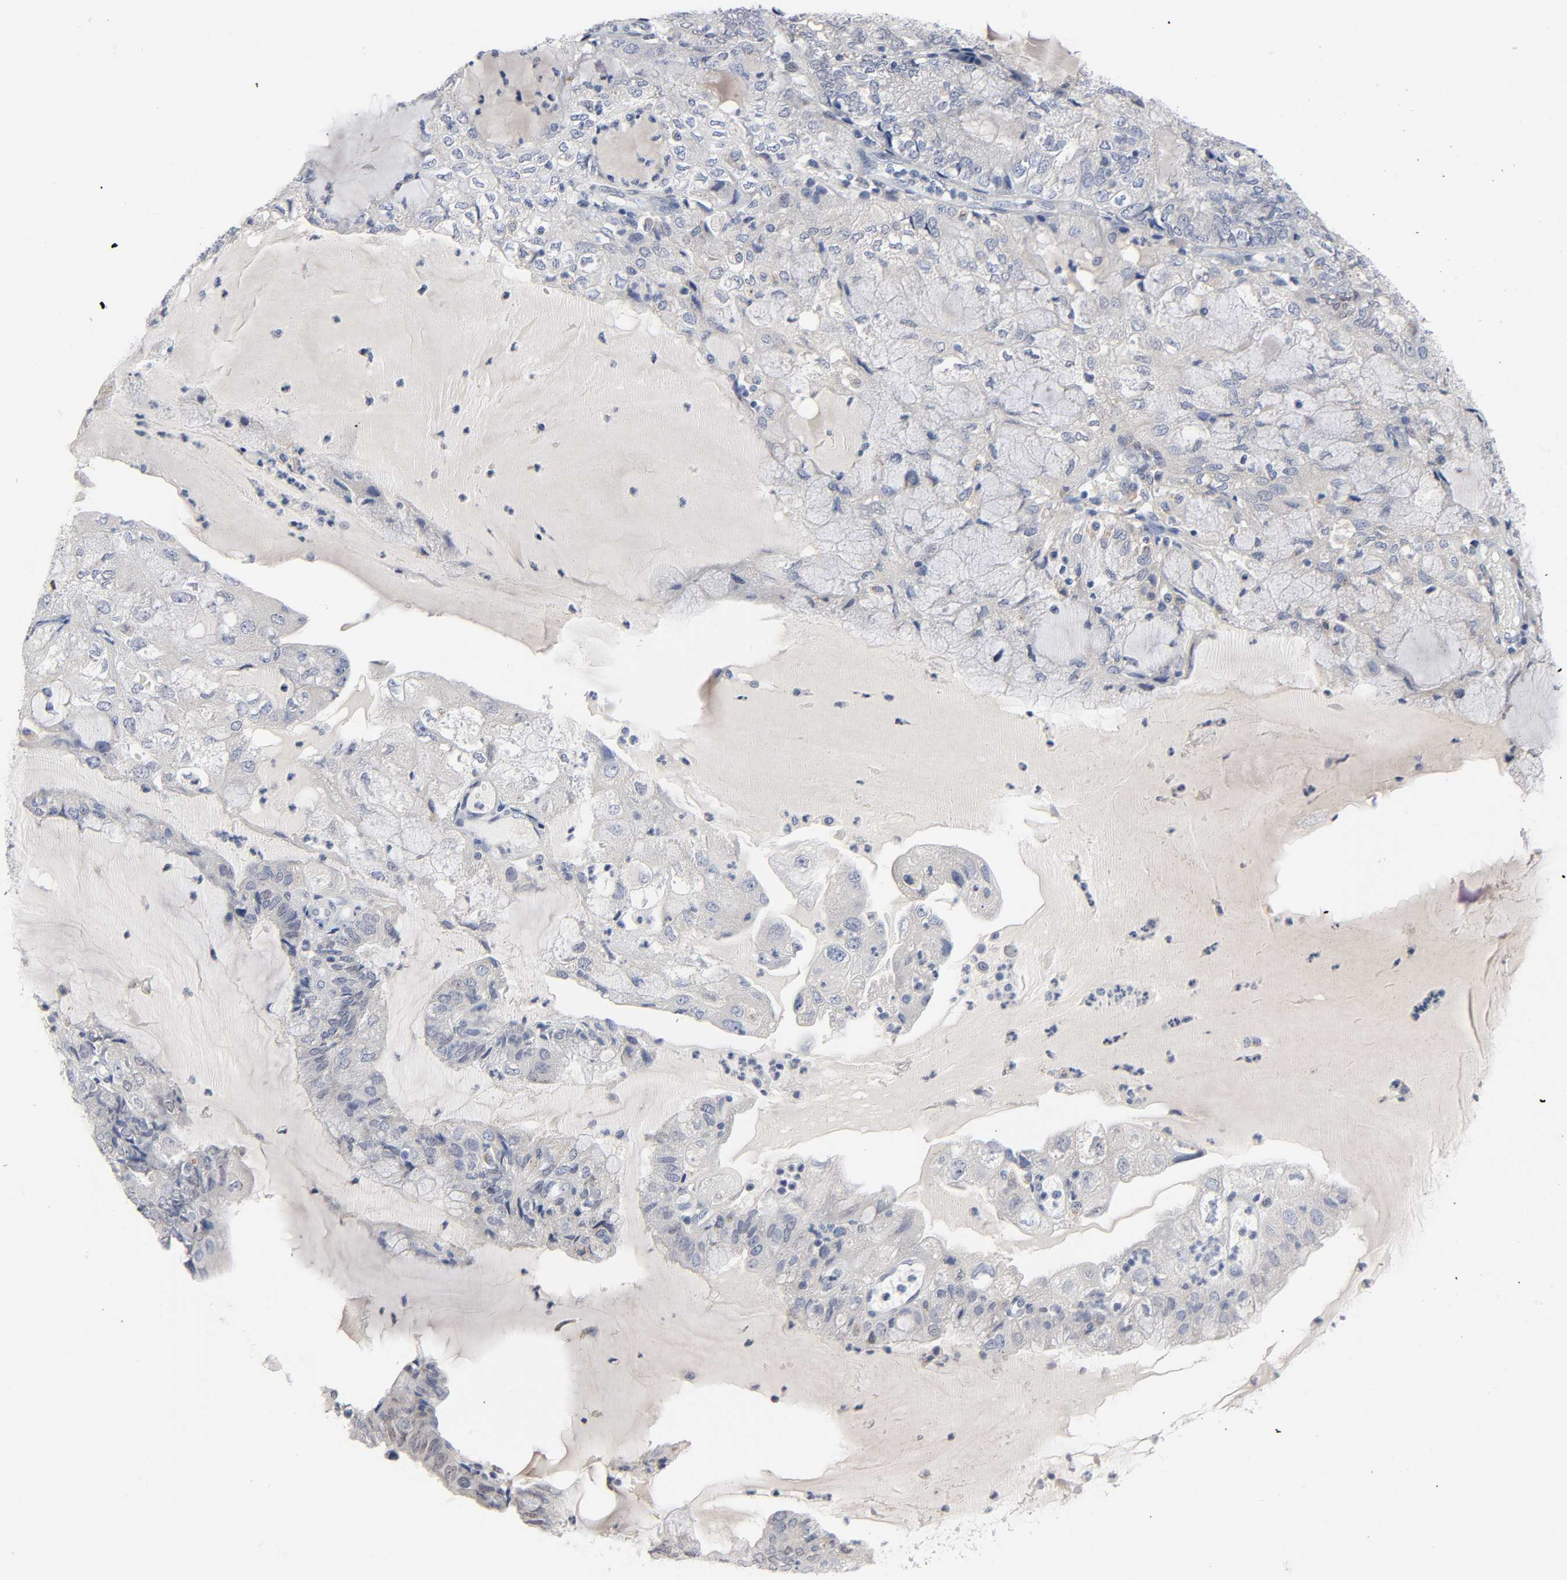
{"staining": {"intensity": "negative", "quantity": "none", "location": "none"}, "tissue": "endometrial cancer", "cell_type": "Tumor cells", "image_type": "cancer", "snomed": [{"axis": "morphology", "description": "Adenocarcinoma, NOS"}, {"axis": "topography", "description": "Endometrium"}], "caption": "Immunohistochemical staining of endometrial adenocarcinoma displays no significant expression in tumor cells. (IHC, brightfield microscopy, high magnification).", "gene": "SALL2", "patient": {"sex": "female", "age": 81}}